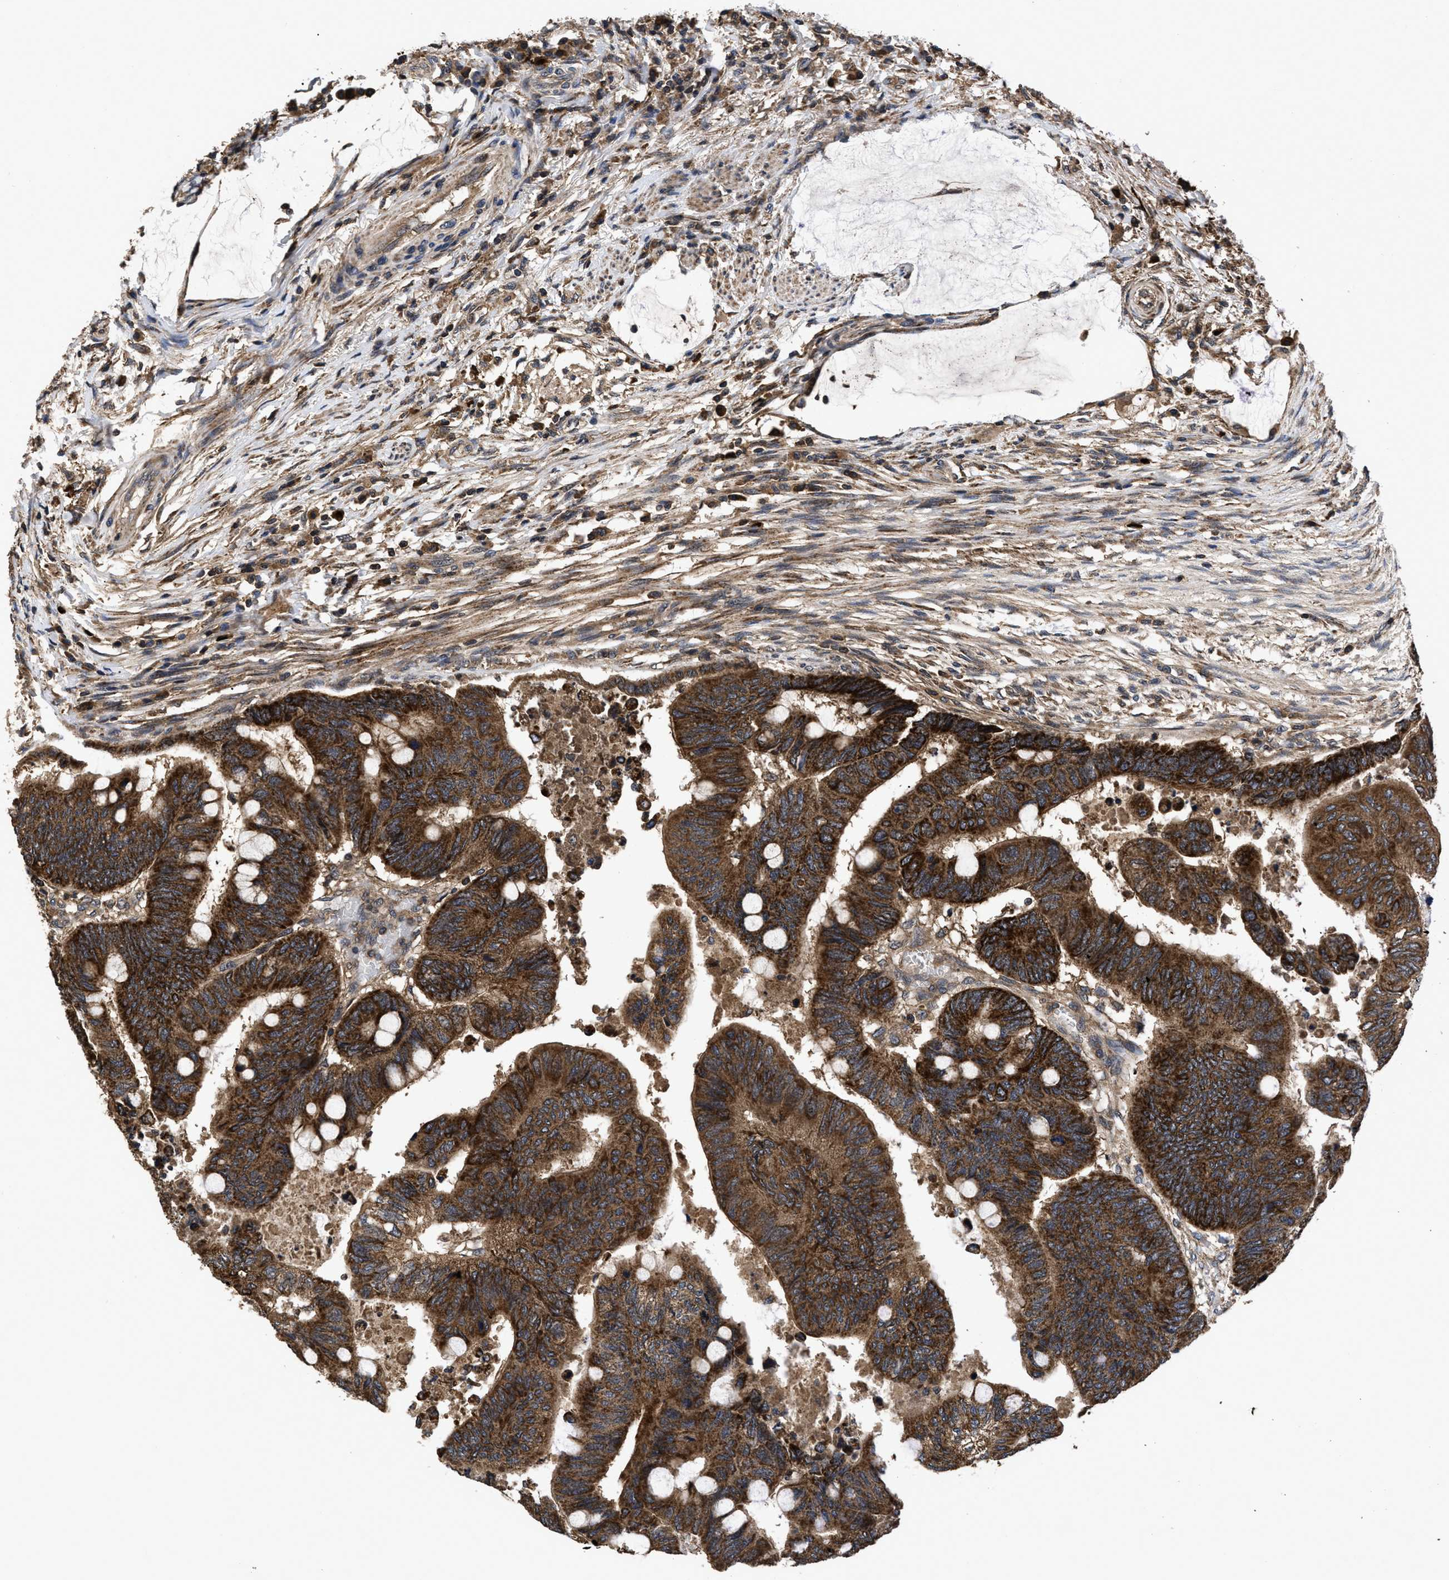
{"staining": {"intensity": "strong", "quantity": ">75%", "location": "cytoplasmic/membranous"}, "tissue": "colorectal cancer", "cell_type": "Tumor cells", "image_type": "cancer", "snomed": [{"axis": "morphology", "description": "Normal tissue, NOS"}, {"axis": "morphology", "description": "Adenocarcinoma, NOS"}, {"axis": "topography", "description": "Rectum"}, {"axis": "topography", "description": "Peripheral nerve tissue"}], "caption": "Brown immunohistochemical staining in adenocarcinoma (colorectal) reveals strong cytoplasmic/membranous positivity in about >75% of tumor cells.", "gene": "LRRC3", "patient": {"sex": "male", "age": 92}}